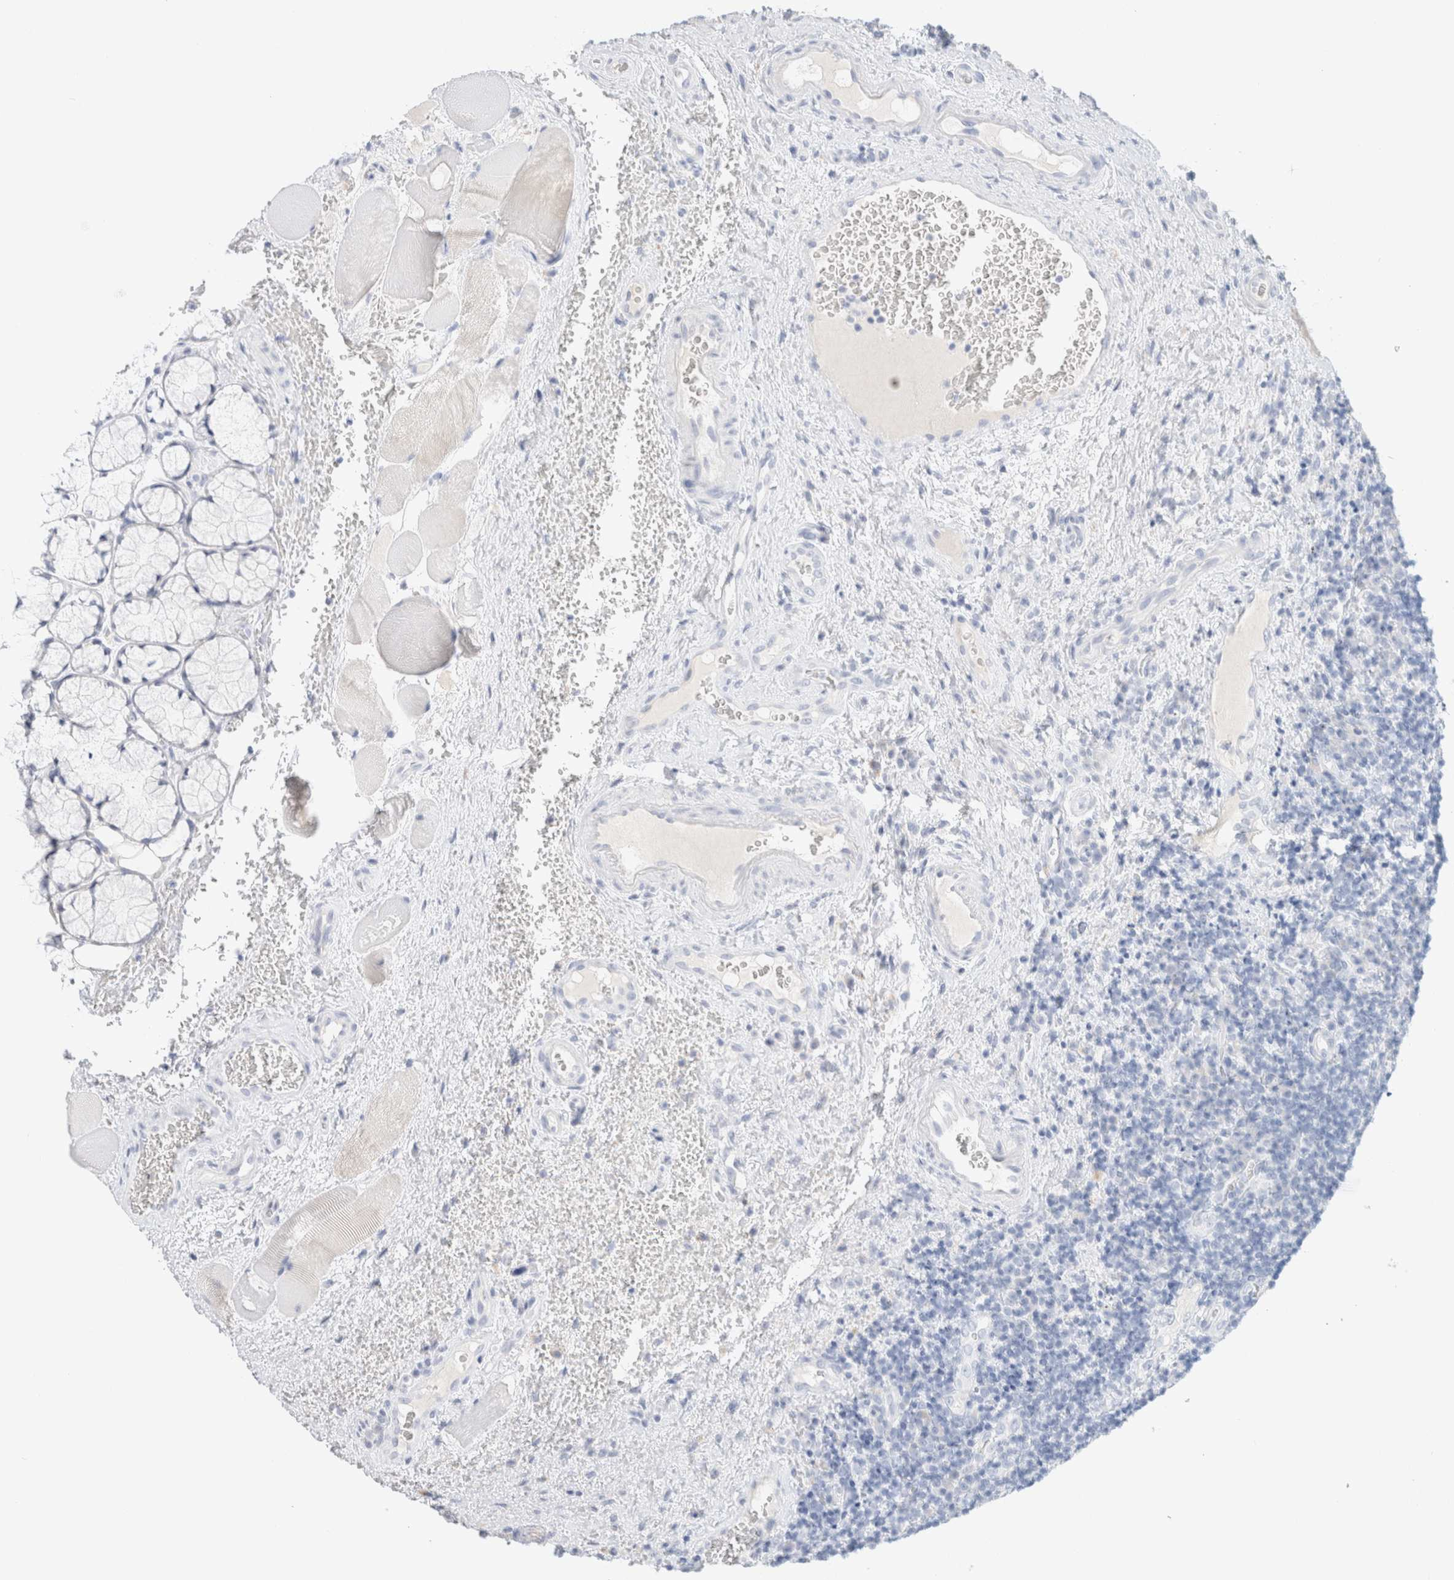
{"staining": {"intensity": "negative", "quantity": "none", "location": "none"}, "tissue": "lymphoma", "cell_type": "Tumor cells", "image_type": "cancer", "snomed": [{"axis": "morphology", "description": "Malignant lymphoma, non-Hodgkin's type, High grade"}, {"axis": "topography", "description": "Tonsil"}], "caption": "This histopathology image is of lymphoma stained with IHC to label a protein in brown with the nuclei are counter-stained blue. There is no positivity in tumor cells. (DAB immunohistochemistry with hematoxylin counter stain).", "gene": "CPQ", "patient": {"sex": "female", "age": 36}}